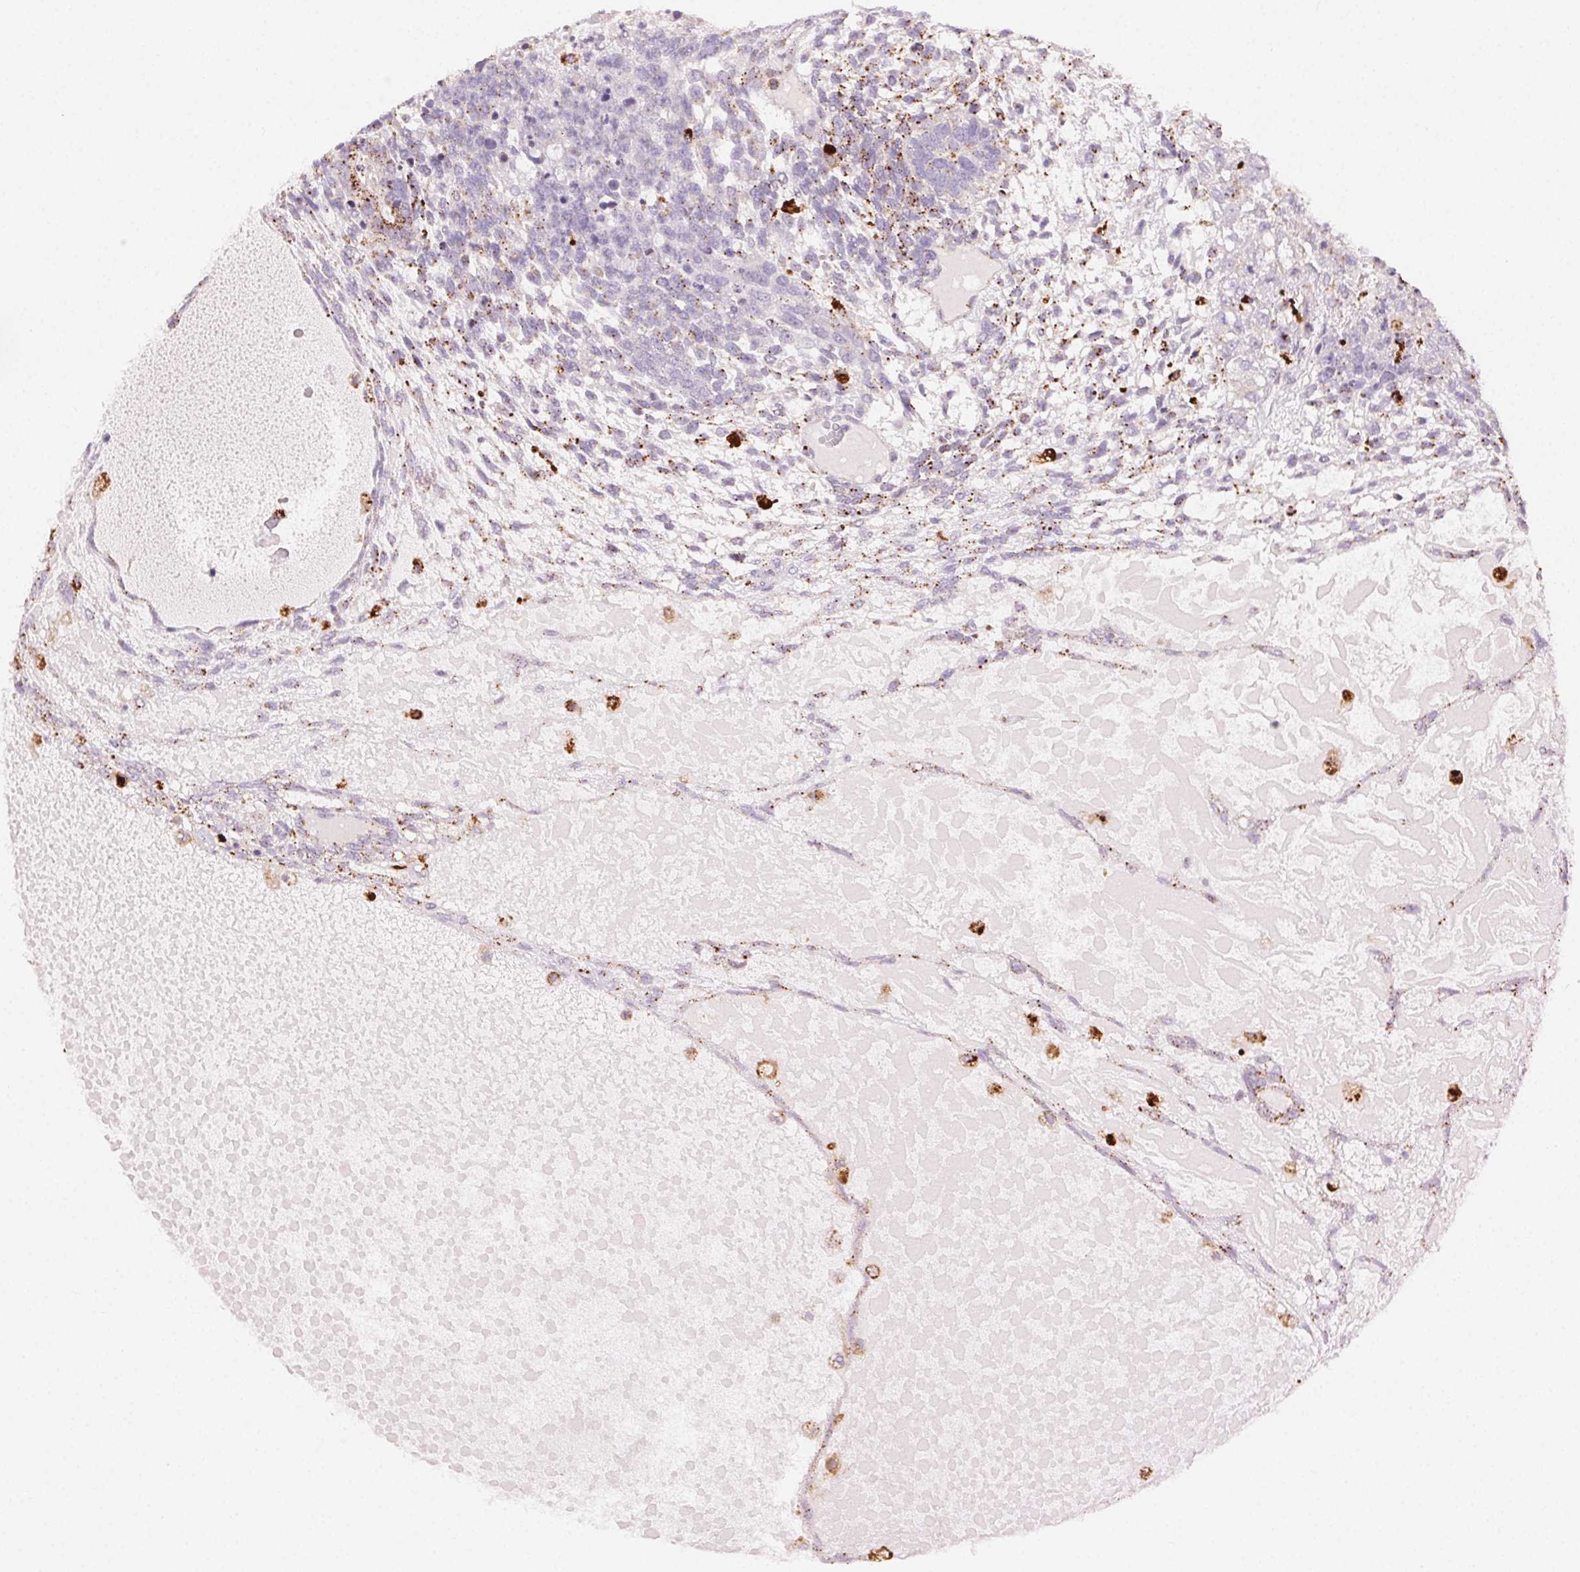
{"staining": {"intensity": "moderate", "quantity": "<25%", "location": "cytoplasmic/membranous"}, "tissue": "testis cancer", "cell_type": "Tumor cells", "image_type": "cancer", "snomed": [{"axis": "morphology", "description": "Carcinoma, Embryonal, NOS"}, {"axis": "topography", "description": "Testis"}], "caption": "Approximately <25% of tumor cells in human embryonal carcinoma (testis) display moderate cytoplasmic/membranous protein staining as visualized by brown immunohistochemical staining.", "gene": "SCPEP1", "patient": {"sex": "male", "age": 23}}